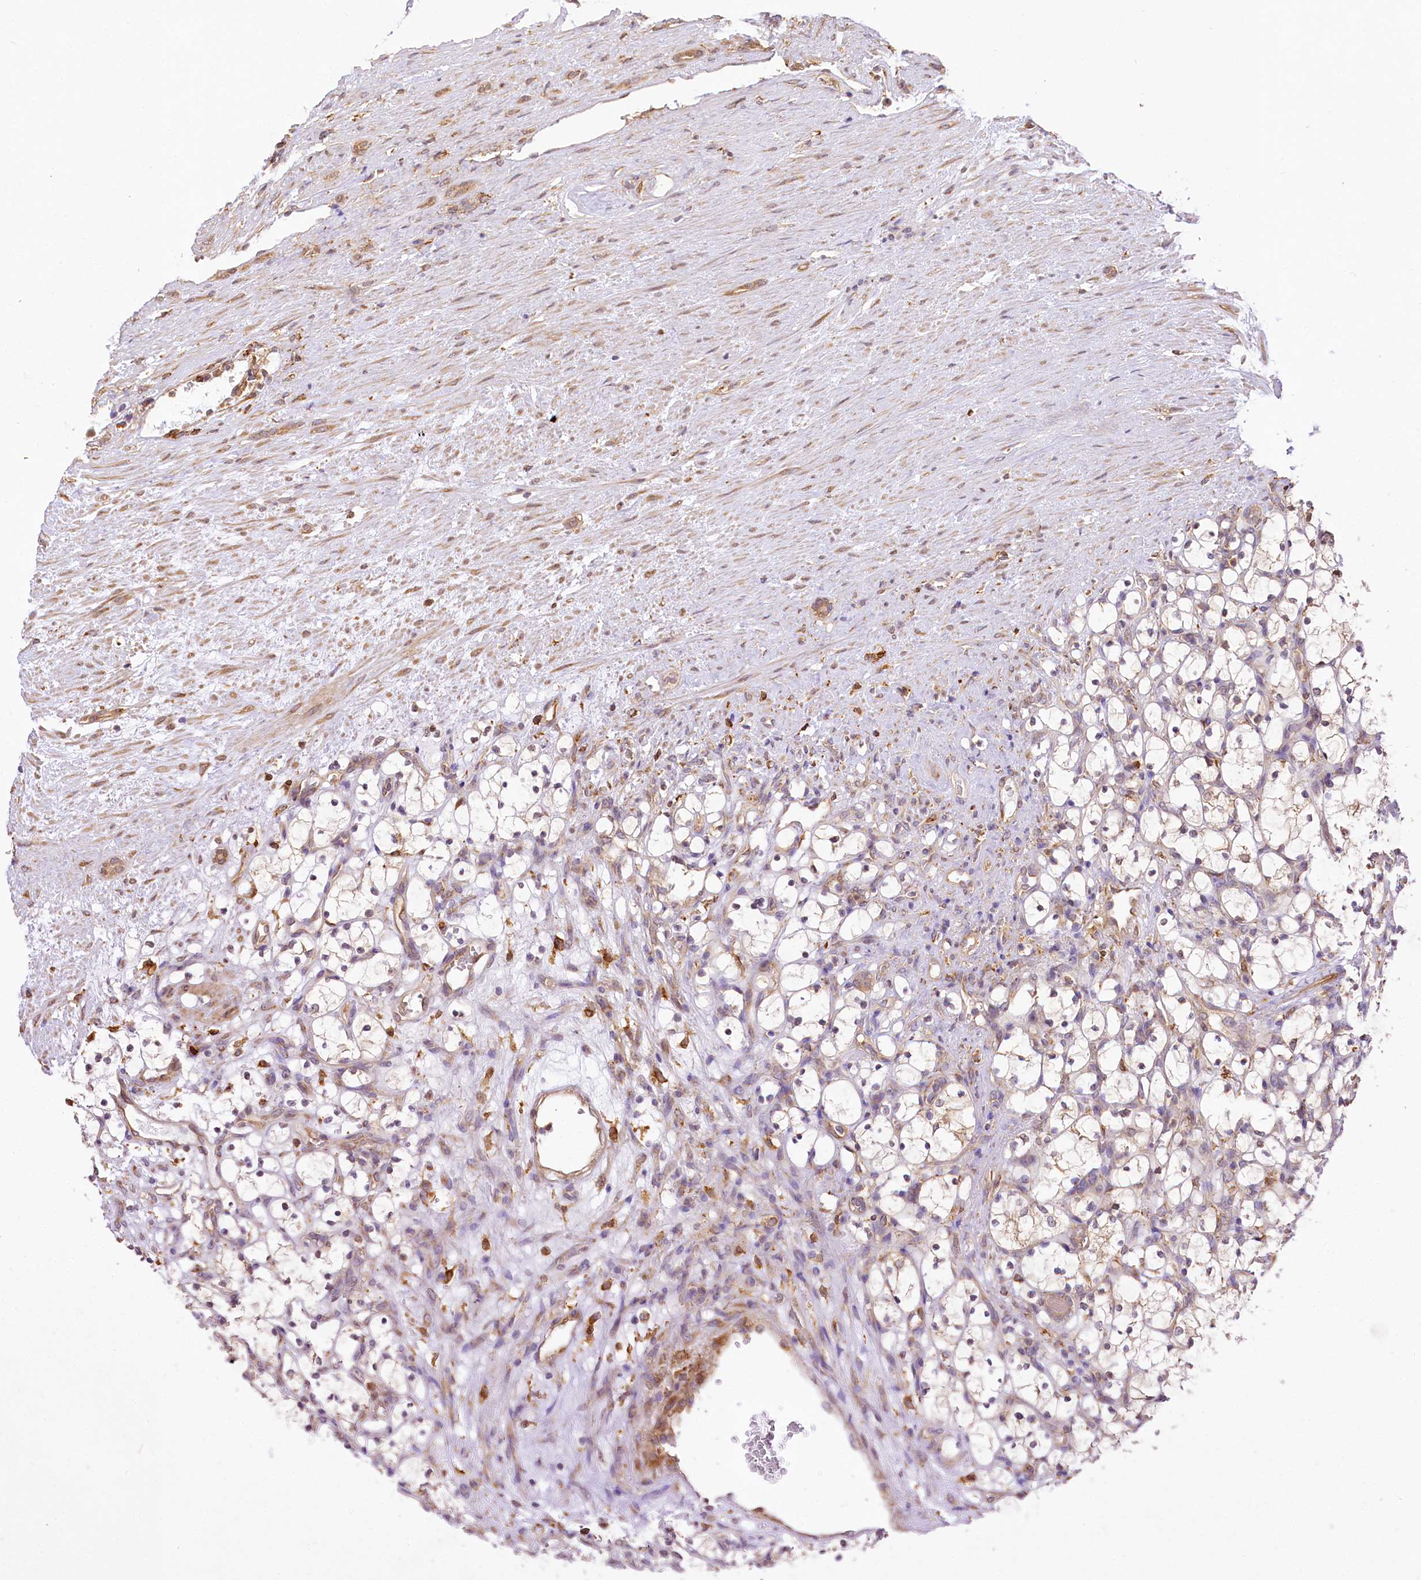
{"staining": {"intensity": "weak", "quantity": "25%-75%", "location": "cytoplasmic/membranous"}, "tissue": "renal cancer", "cell_type": "Tumor cells", "image_type": "cancer", "snomed": [{"axis": "morphology", "description": "Adenocarcinoma, NOS"}, {"axis": "topography", "description": "Kidney"}], "caption": "Protein staining of renal cancer (adenocarcinoma) tissue shows weak cytoplasmic/membranous expression in about 25%-75% of tumor cells.", "gene": "PPIP5K2", "patient": {"sex": "female", "age": 69}}